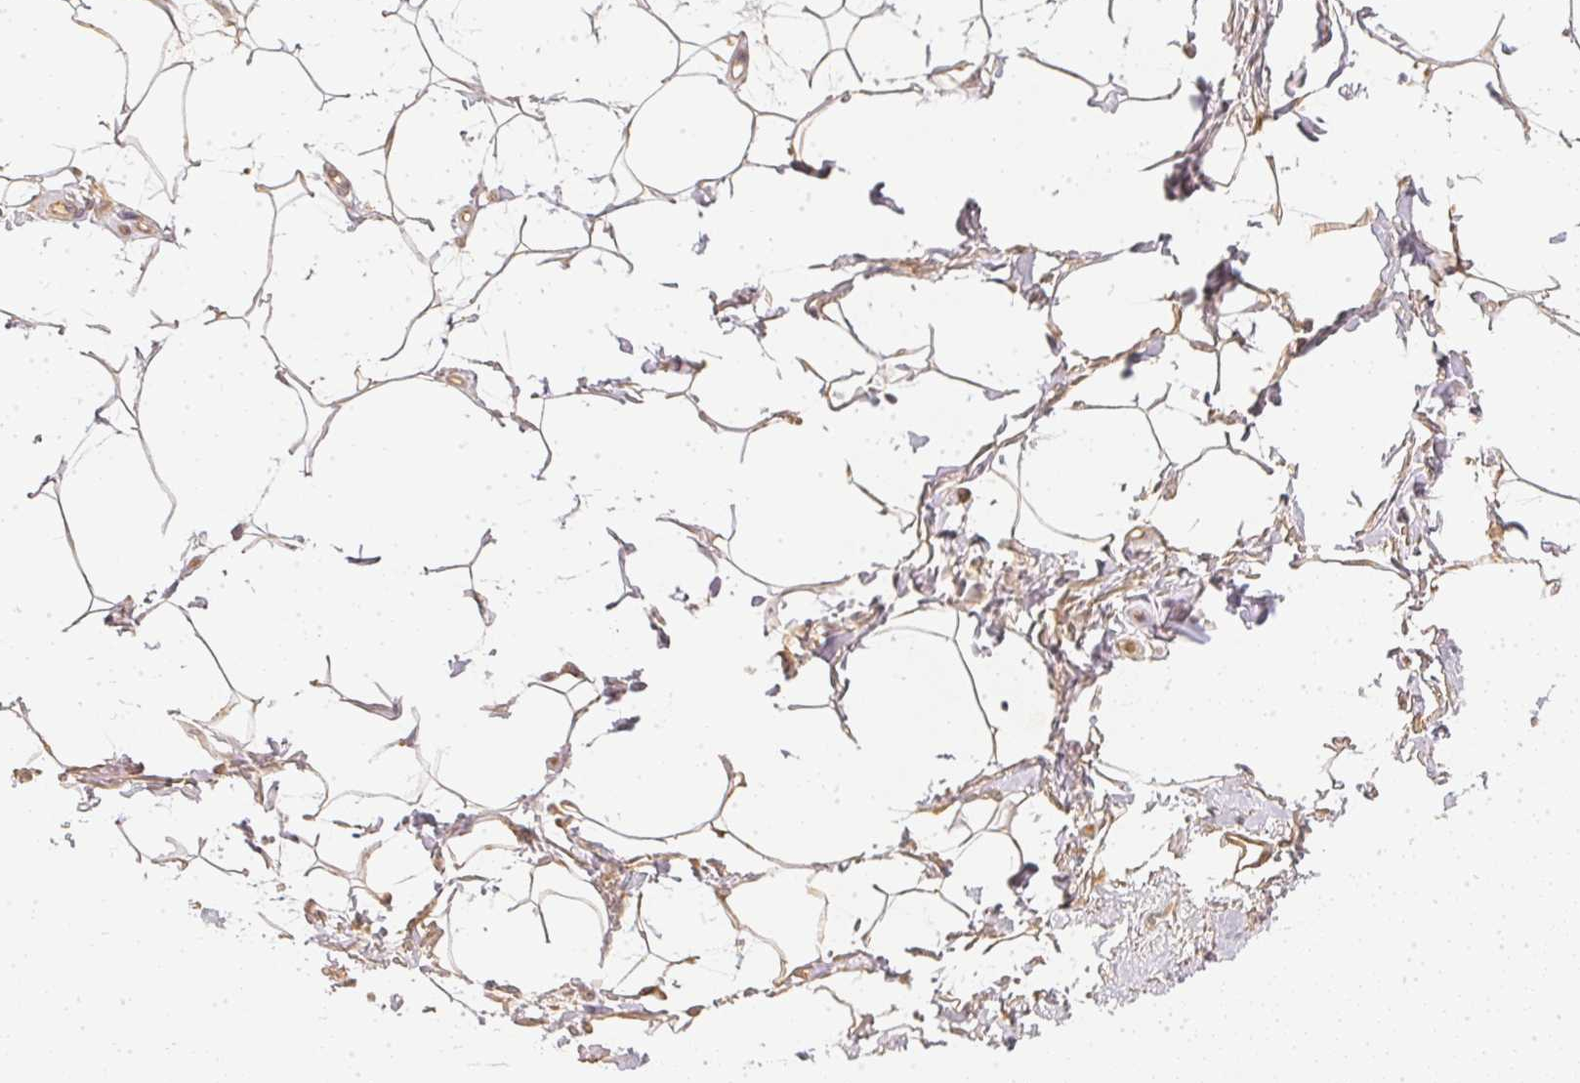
{"staining": {"intensity": "weak", "quantity": ">75%", "location": "cytoplasmic/membranous,nuclear"}, "tissue": "adipose tissue", "cell_type": "Adipocytes", "image_type": "normal", "snomed": [{"axis": "morphology", "description": "Normal tissue, NOS"}, {"axis": "topography", "description": "Peripheral nerve tissue"}], "caption": "Immunohistochemical staining of unremarkable adipose tissue reveals weak cytoplasmic/membranous,nuclear protein staining in approximately >75% of adipocytes.", "gene": "SERPINE1", "patient": {"sex": "male", "age": 51}}